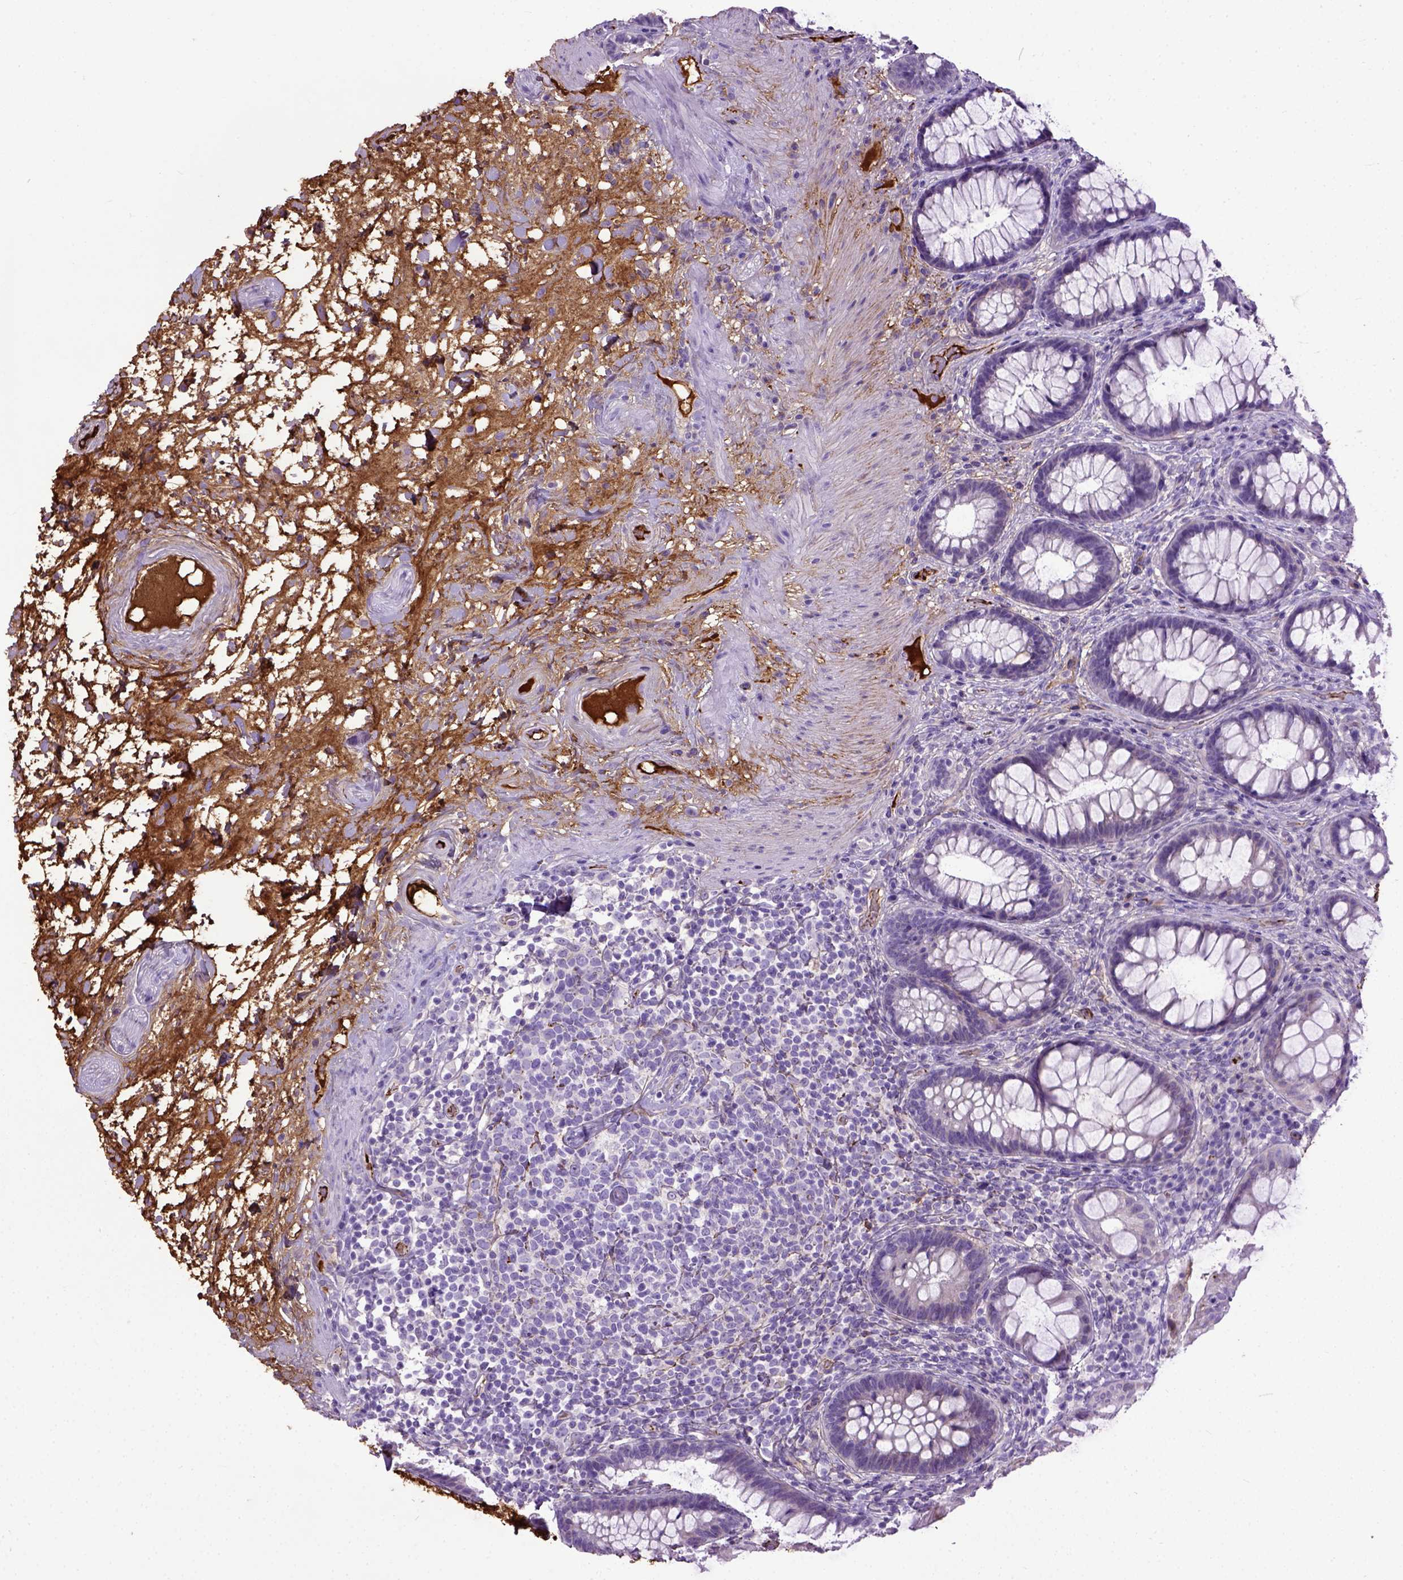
{"staining": {"intensity": "negative", "quantity": "none", "location": "none"}, "tissue": "rectum", "cell_type": "Glandular cells", "image_type": "normal", "snomed": [{"axis": "morphology", "description": "Normal tissue, NOS"}, {"axis": "topography", "description": "Rectum"}], "caption": "This is an IHC image of normal rectum. There is no staining in glandular cells.", "gene": "ADAMTS8", "patient": {"sex": "male", "age": 72}}